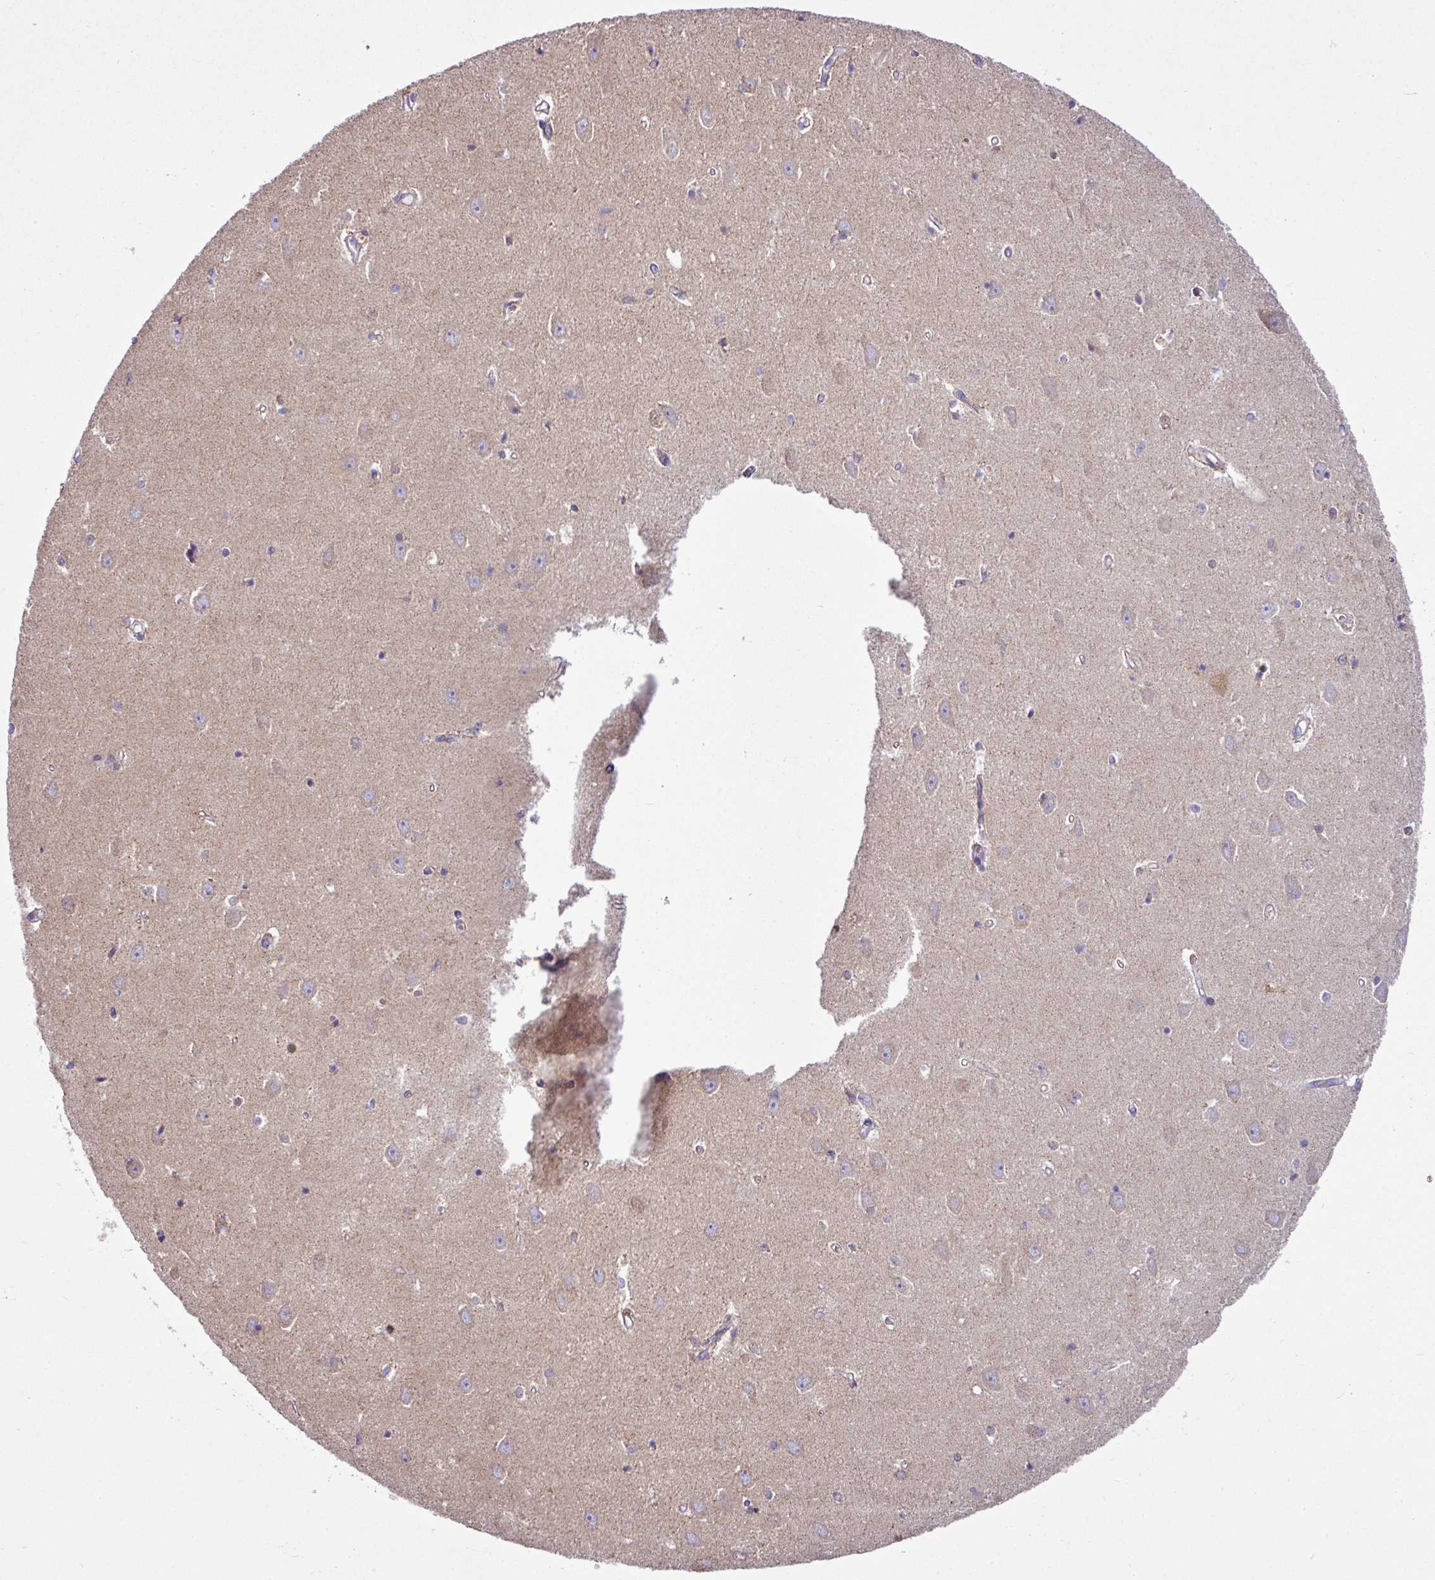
{"staining": {"intensity": "moderate", "quantity": "<25%", "location": "cytoplasmic/membranous"}, "tissue": "hippocampus", "cell_type": "Glial cells", "image_type": "normal", "snomed": [{"axis": "morphology", "description": "Normal tissue, NOS"}, {"axis": "topography", "description": "Hippocampus"}], "caption": "Hippocampus stained for a protein displays moderate cytoplasmic/membranous positivity in glial cells. (Brightfield microscopy of DAB IHC at high magnification).", "gene": "GAN", "patient": {"sex": "female", "age": 64}}